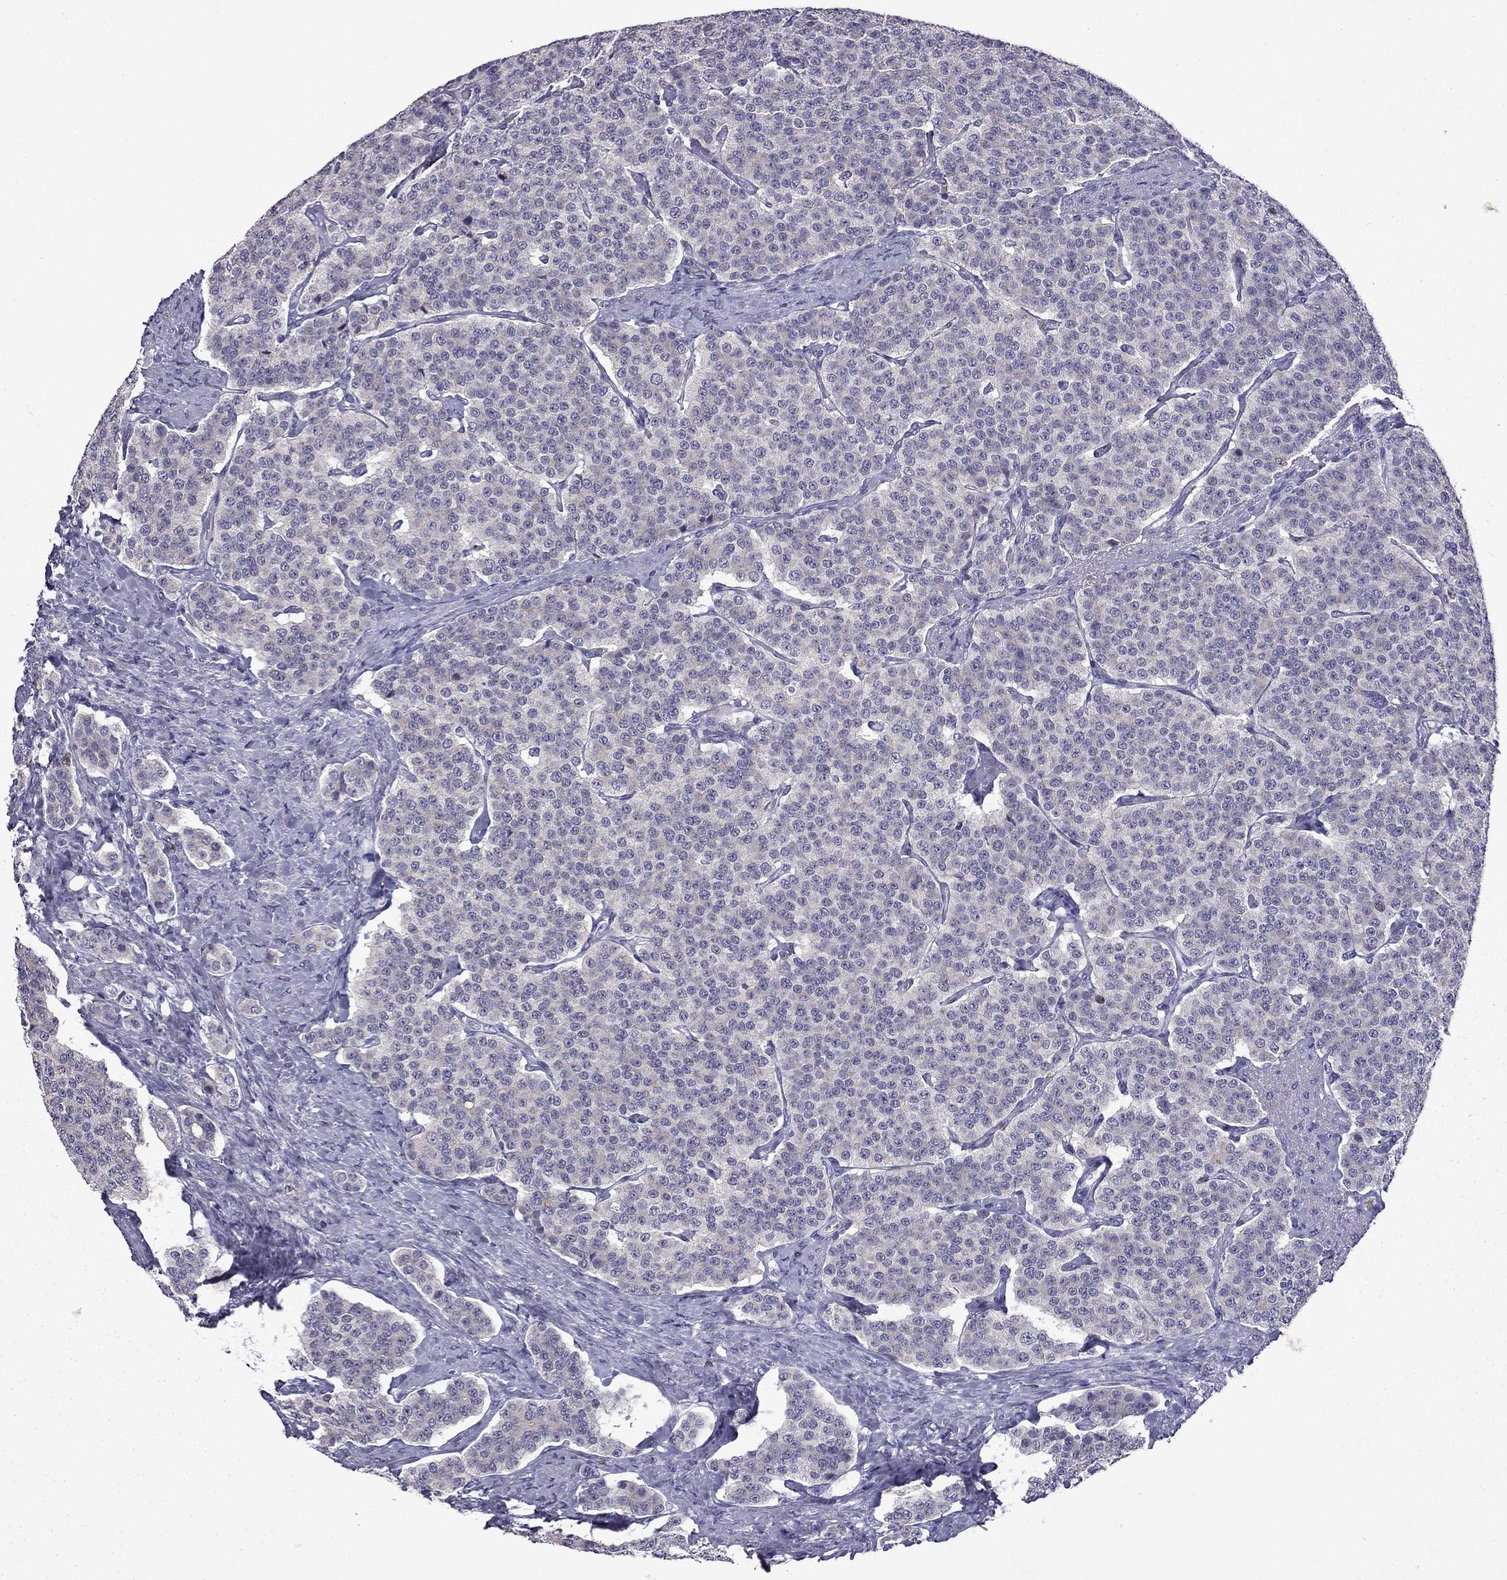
{"staining": {"intensity": "negative", "quantity": "none", "location": "none"}, "tissue": "carcinoid", "cell_type": "Tumor cells", "image_type": "cancer", "snomed": [{"axis": "morphology", "description": "Carcinoid, malignant, NOS"}, {"axis": "topography", "description": "Small intestine"}], "caption": "DAB (3,3'-diaminobenzidine) immunohistochemical staining of human carcinoid (malignant) demonstrates no significant positivity in tumor cells.", "gene": "UHRF1", "patient": {"sex": "female", "age": 58}}